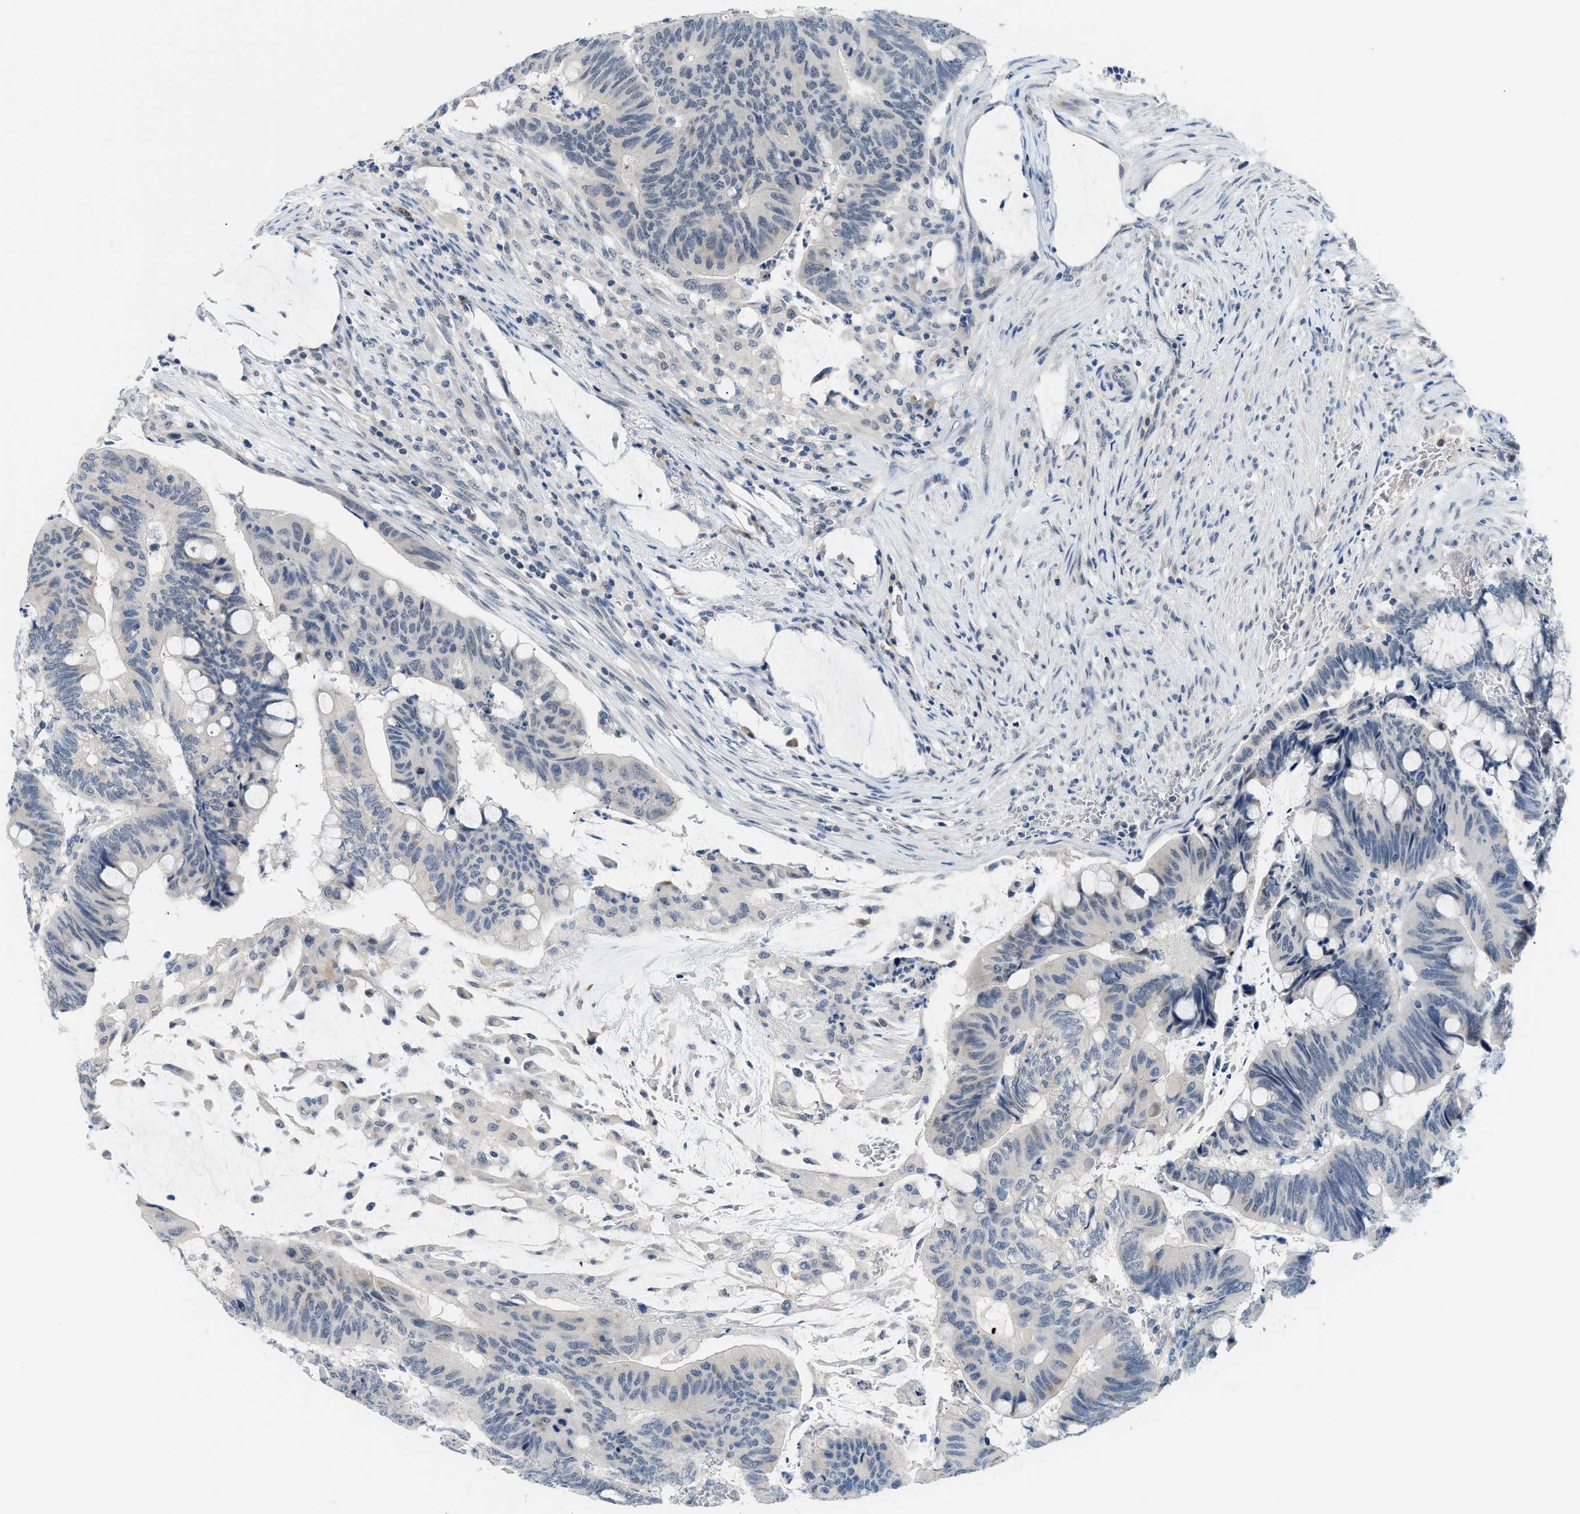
{"staining": {"intensity": "negative", "quantity": "none", "location": "none"}, "tissue": "colorectal cancer", "cell_type": "Tumor cells", "image_type": "cancer", "snomed": [{"axis": "morphology", "description": "Normal tissue, NOS"}, {"axis": "morphology", "description": "Adenocarcinoma, NOS"}, {"axis": "topography", "description": "Rectum"}, {"axis": "topography", "description": "Peripheral nerve tissue"}], "caption": "An image of adenocarcinoma (colorectal) stained for a protein exhibits no brown staining in tumor cells. Brightfield microscopy of immunohistochemistry stained with DAB (brown) and hematoxylin (blue), captured at high magnification.", "gene": "PSAT1", "patient": {"sex": "male", "age": 92}}